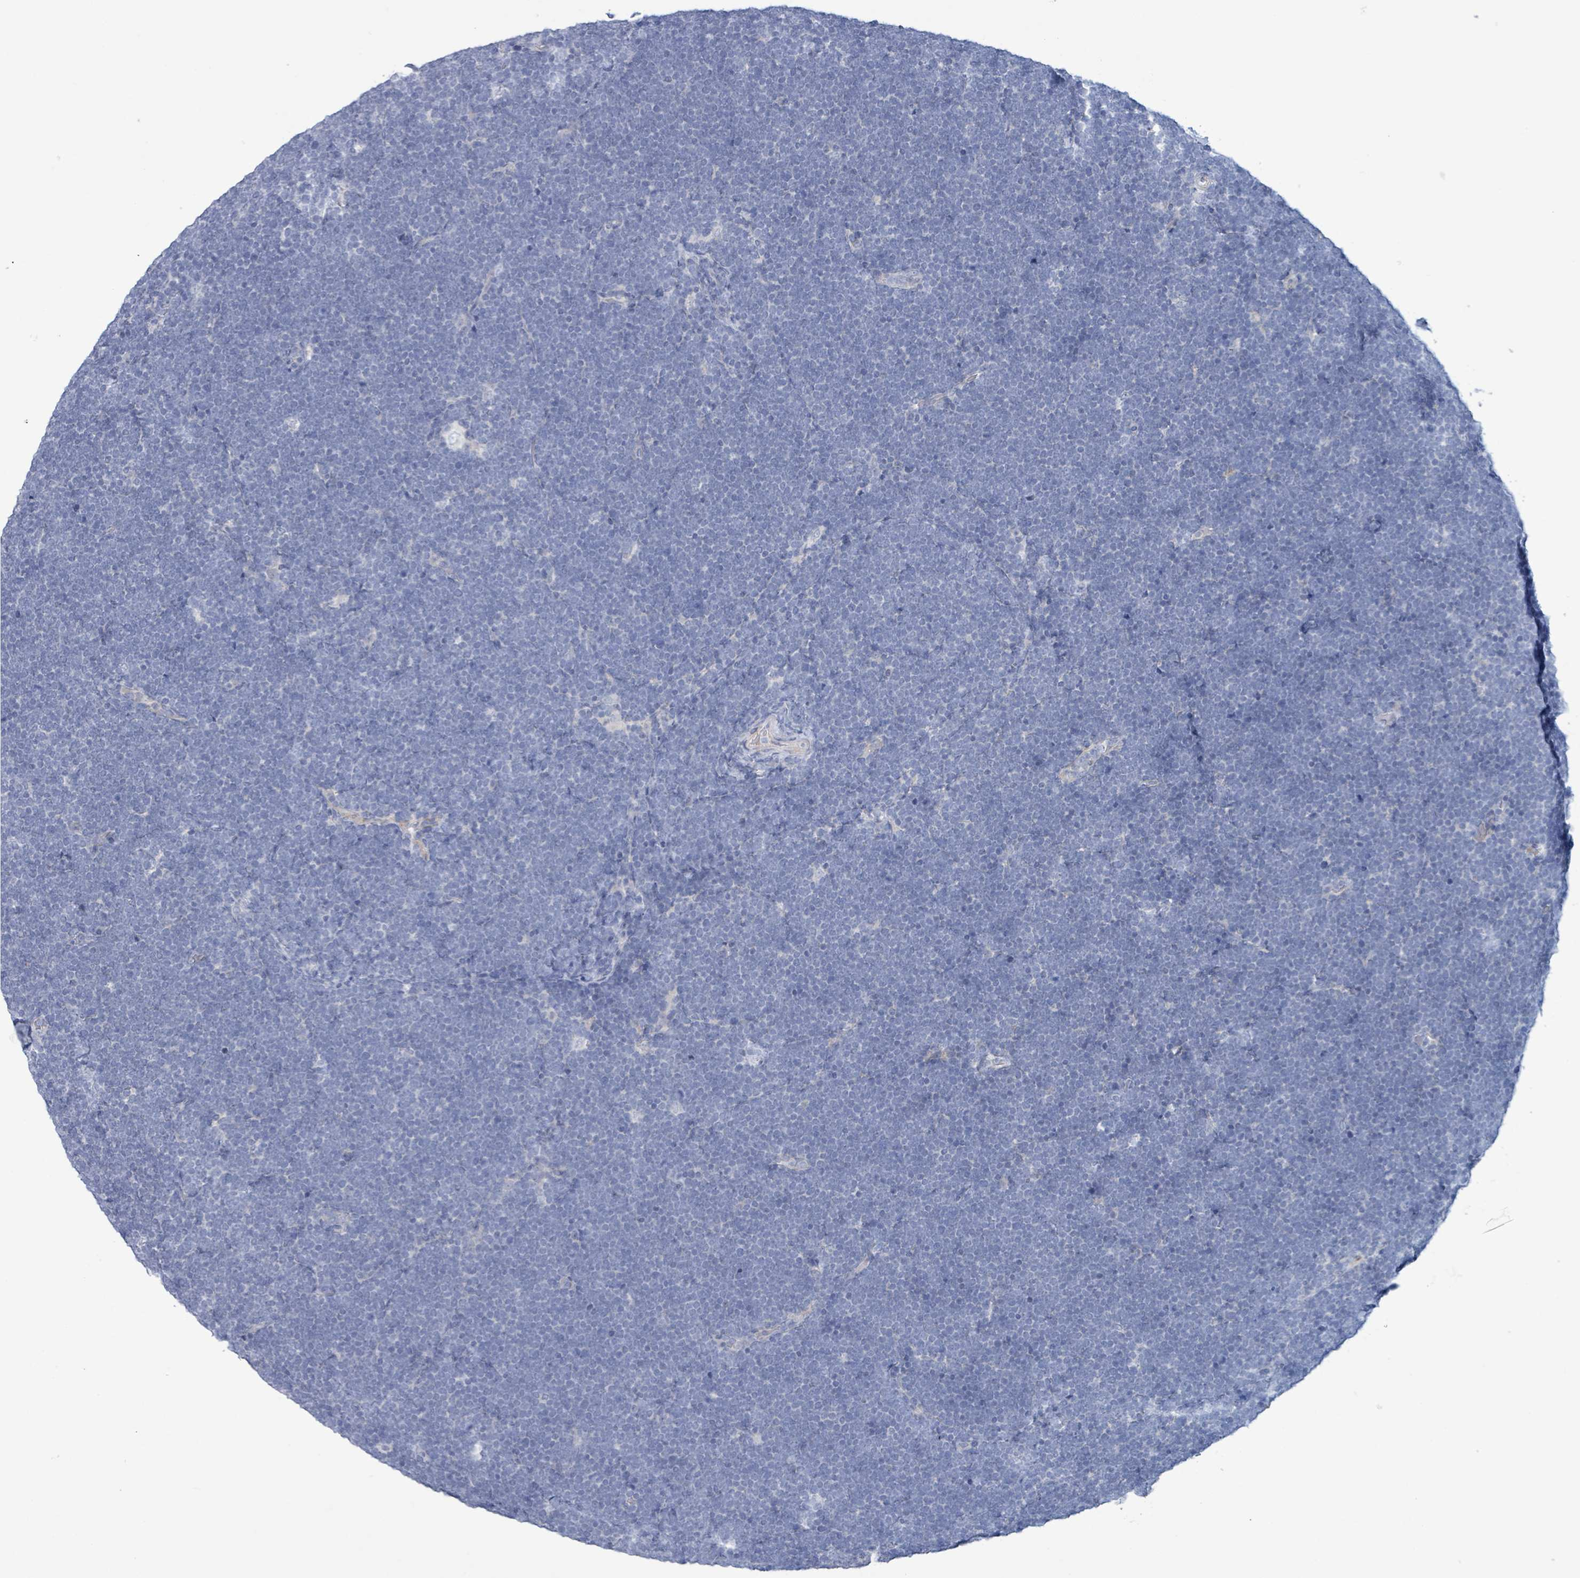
{"staining": {"intensity": "negative", "quantity": "none", "location": "none"}, "tissue": "lymphoma", "cell_type": "Tumor cells", "image_type": "cancer", "snomed": [{"axis": "morphology", "description": "Malignant lymphoma, non-Hodgkin's type, High grade"}, {"axis": "topography", "description": "Lymph node"}], "caption": "Immunohistochemical staining of human lymphoma shows no significant staining in tumor cells.", "gene": "PKLR", "patient": {"sex": "male", "age": 13}}